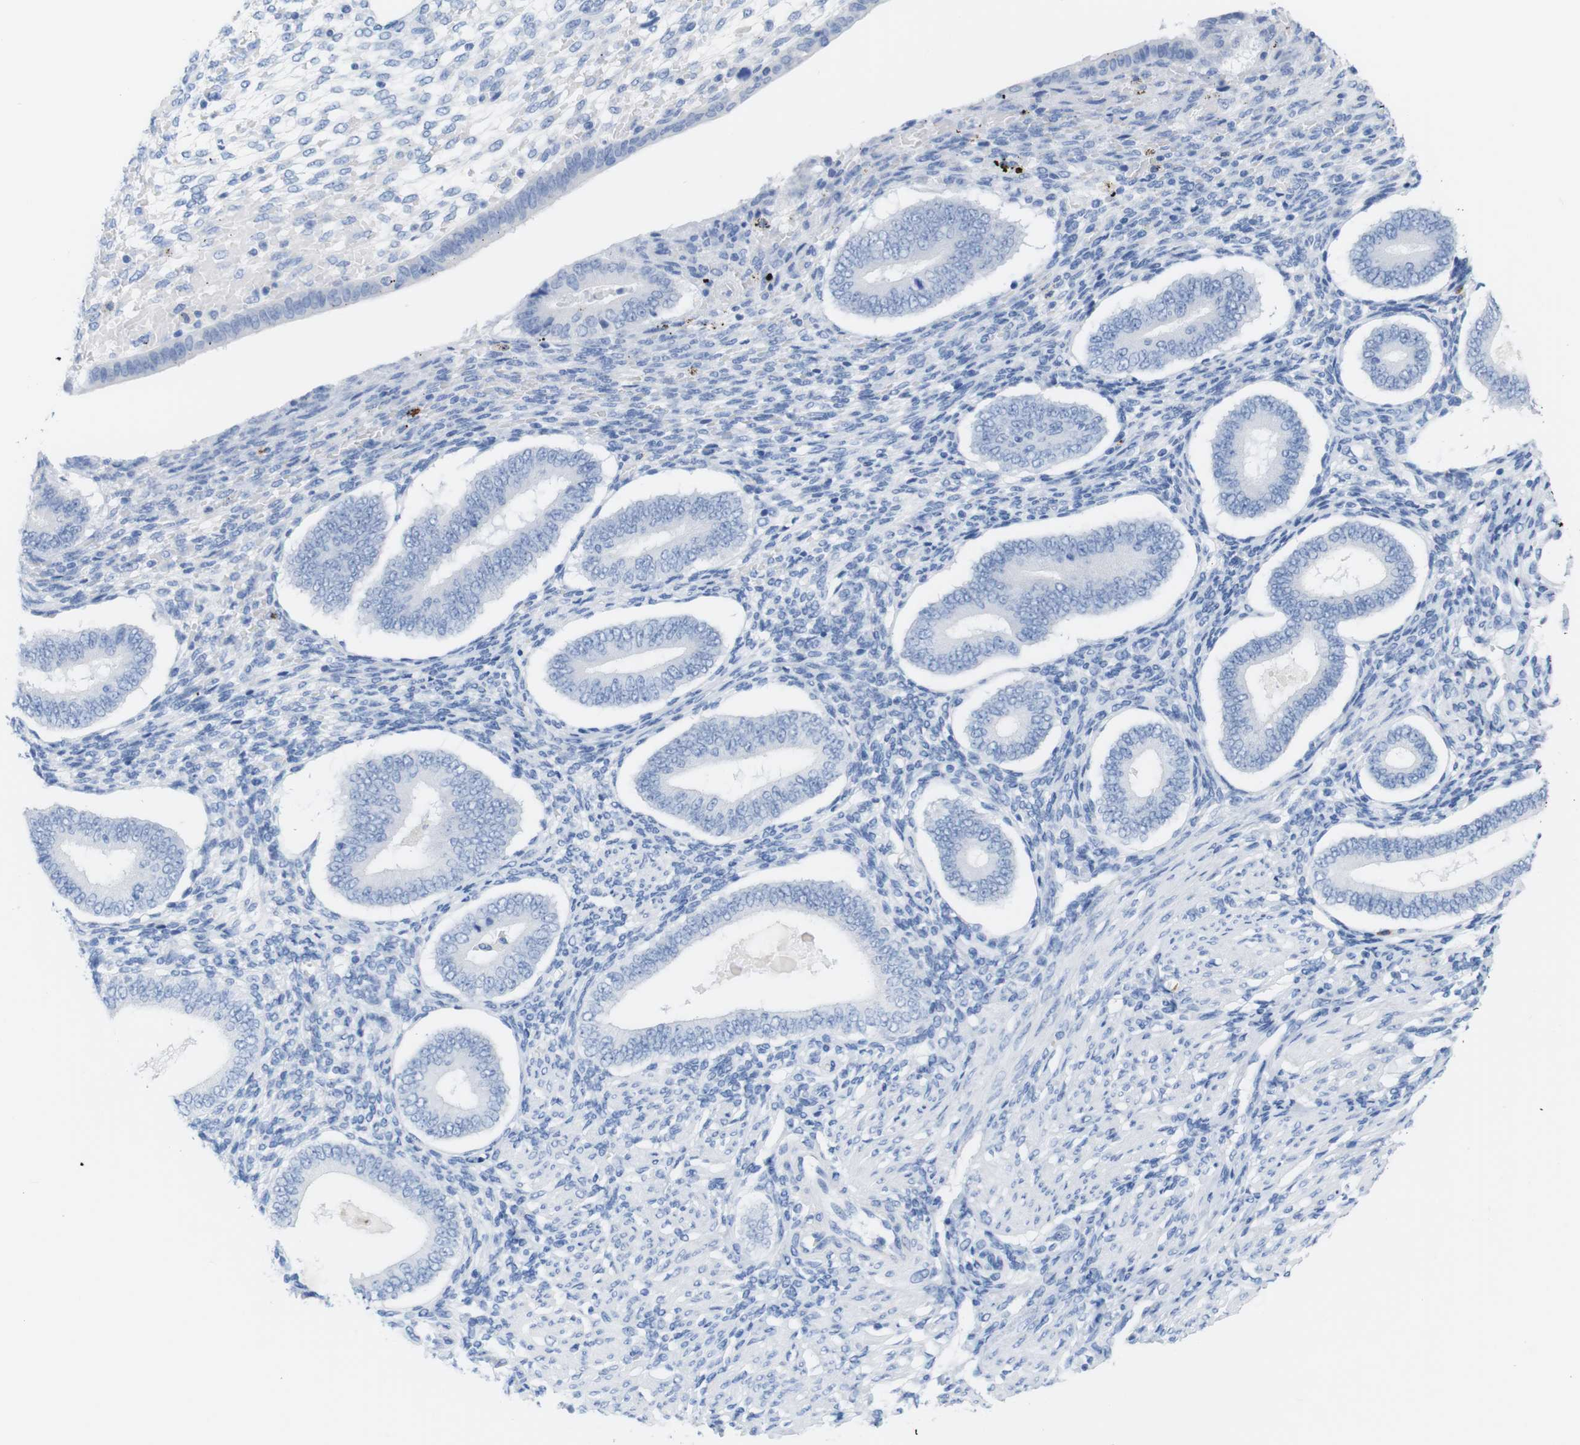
{"staining": {"intensity": "negative", "quantity": "none", "location": "none"}, "tissue": "endometrium", "cell_type": "Cells in endometrial stroma", "image_type": "normal", "snomed": [{"axis": "morphology", "description": "Normal tissue, NOS"}, {"axis": "topography", "description": "Endometrium"}], "caption": "Benign endometrium was stained to show a protein in brown. There is no significant expression in cells in endometrial stroma.", "gene": "LAG3", "patient": {"sex": "female", "age": 42}}